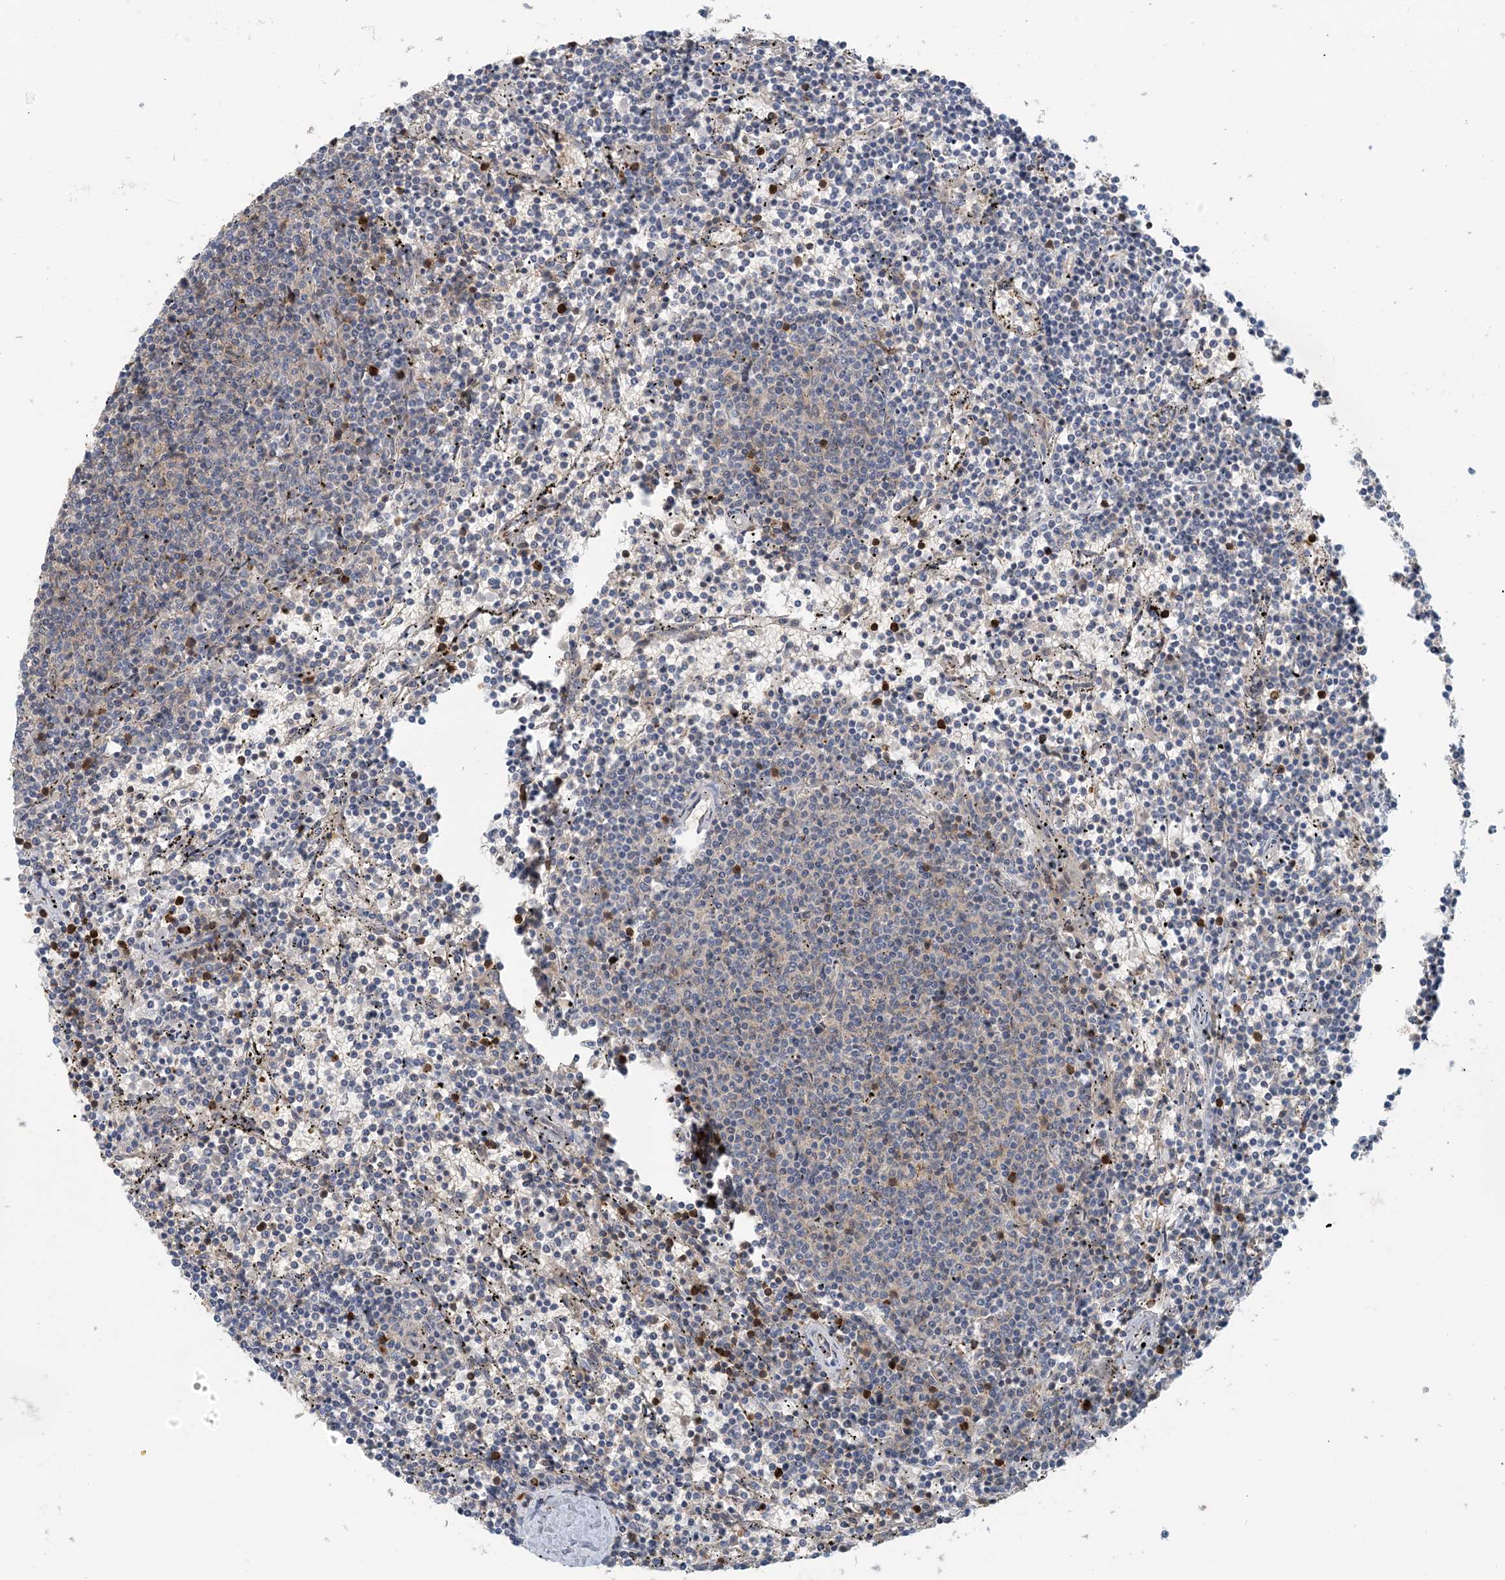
{"staining": {"intensity": "negative", "quantity": "none", "location": "none"}, "tissue": "lymphoma", "cell_type": "Tumor cells", "image_type": "cancer", "snomed": [{"axis": "morphology", "description": "Malignant lymphoma, non-Hodgkin's type, Low grade"}, {"axis": "topography", "description": "Spleen"}], "caption": "This is an IHC micrograph of lymphoma. There is no positivity in tumor cells.", "gene": "ZC3H12A", "patient": {"sex": "female", "age": 50}}